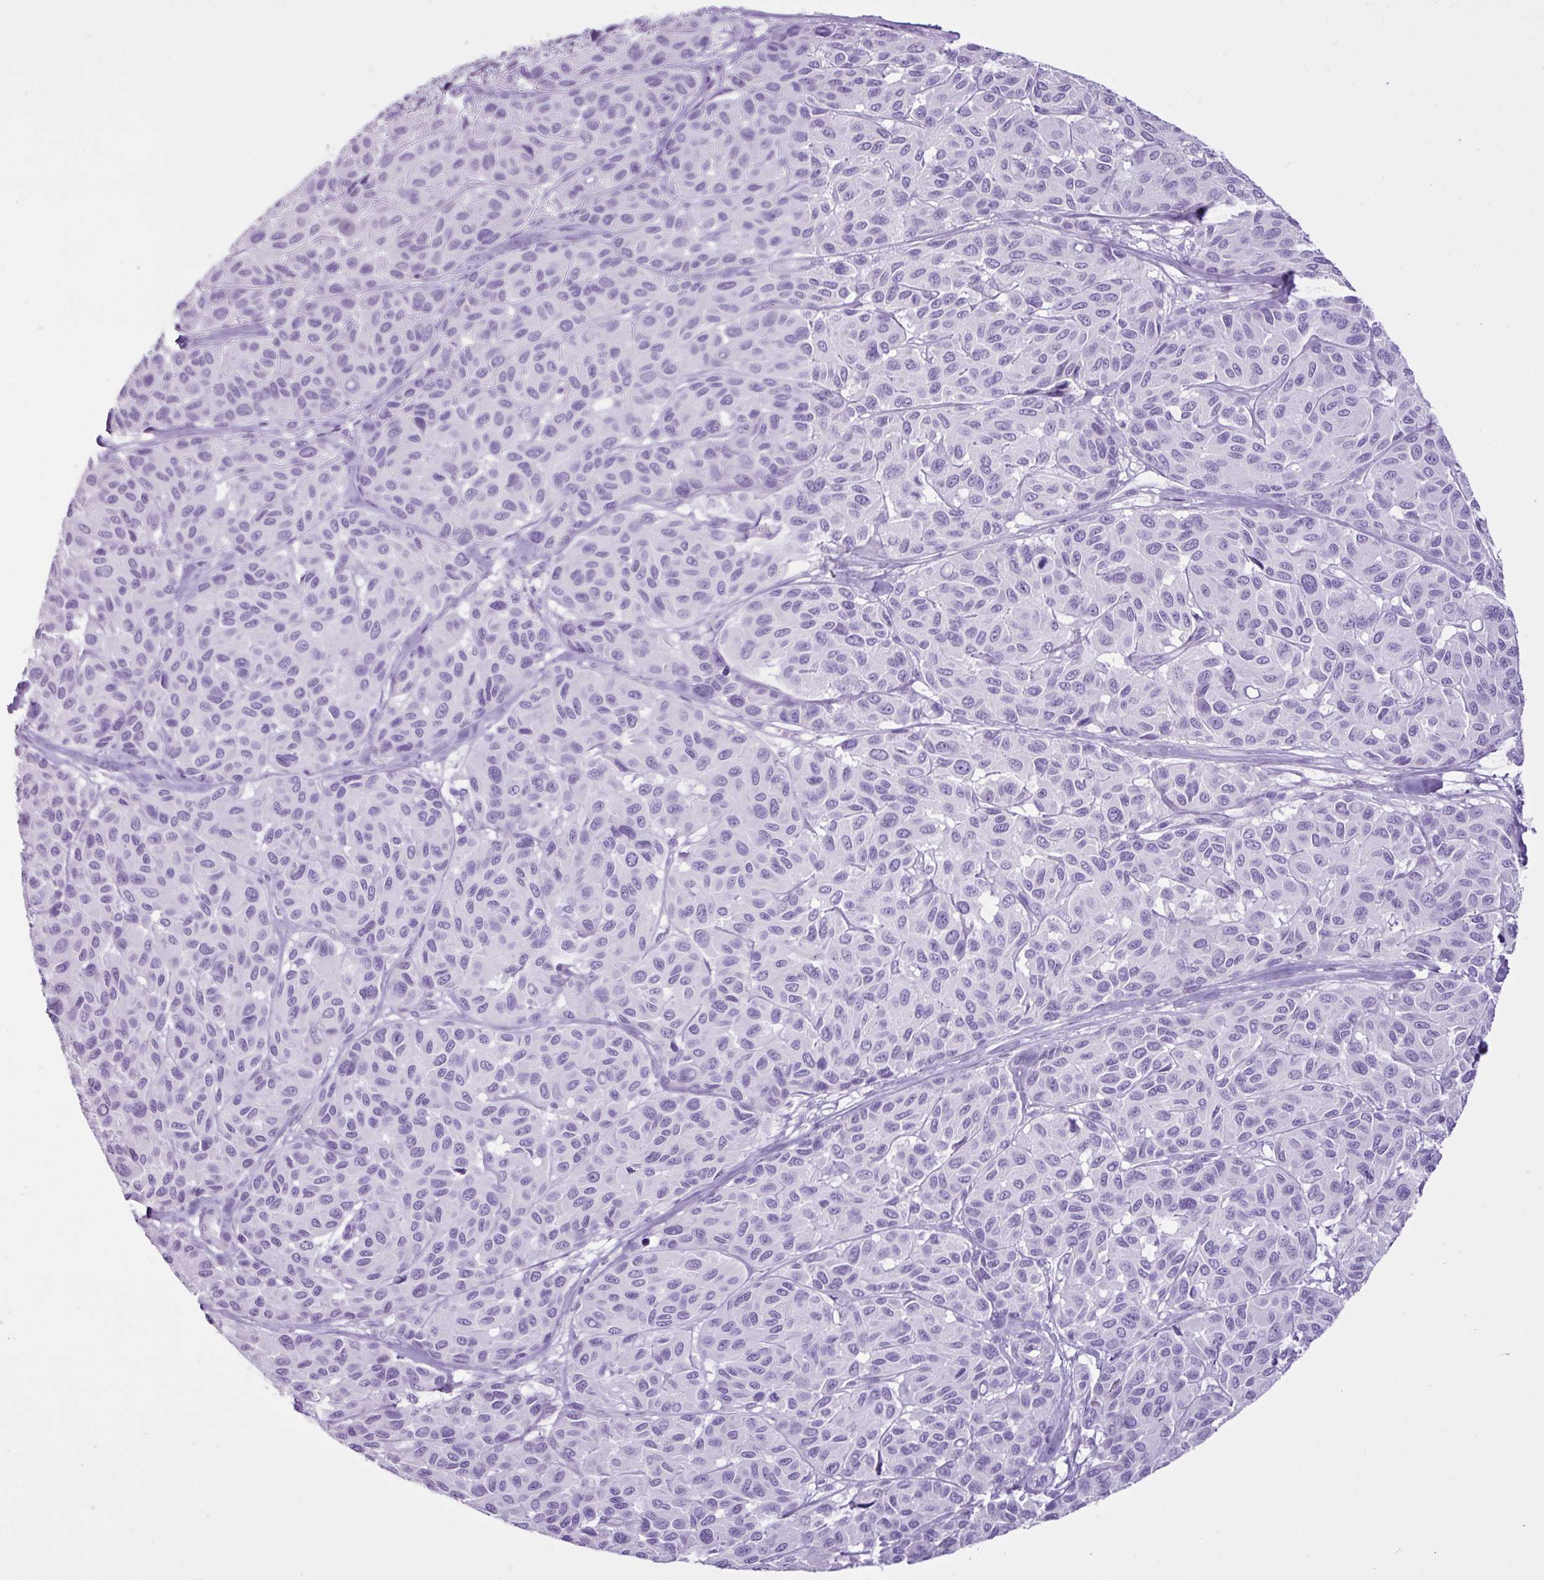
{"staining": {"intensity": "negative", "quantity": "none", "location": "none"}, "tissue": "melanoma", "cell_type": "Tumor cells", "image_type": "cancer", "snomed": [{"axis": "morphology", "description": "Malignant melanoma, NOS"}, {"axis": "topography", "description": "Skin"}], "caption": "An immunohistochemistry (IHC) image of malignant melanoma is shown. There is no staining in tumor cells of malignant melanoma.", "gene": "PGR", "patient": {"sex": "female", "age": 66}}